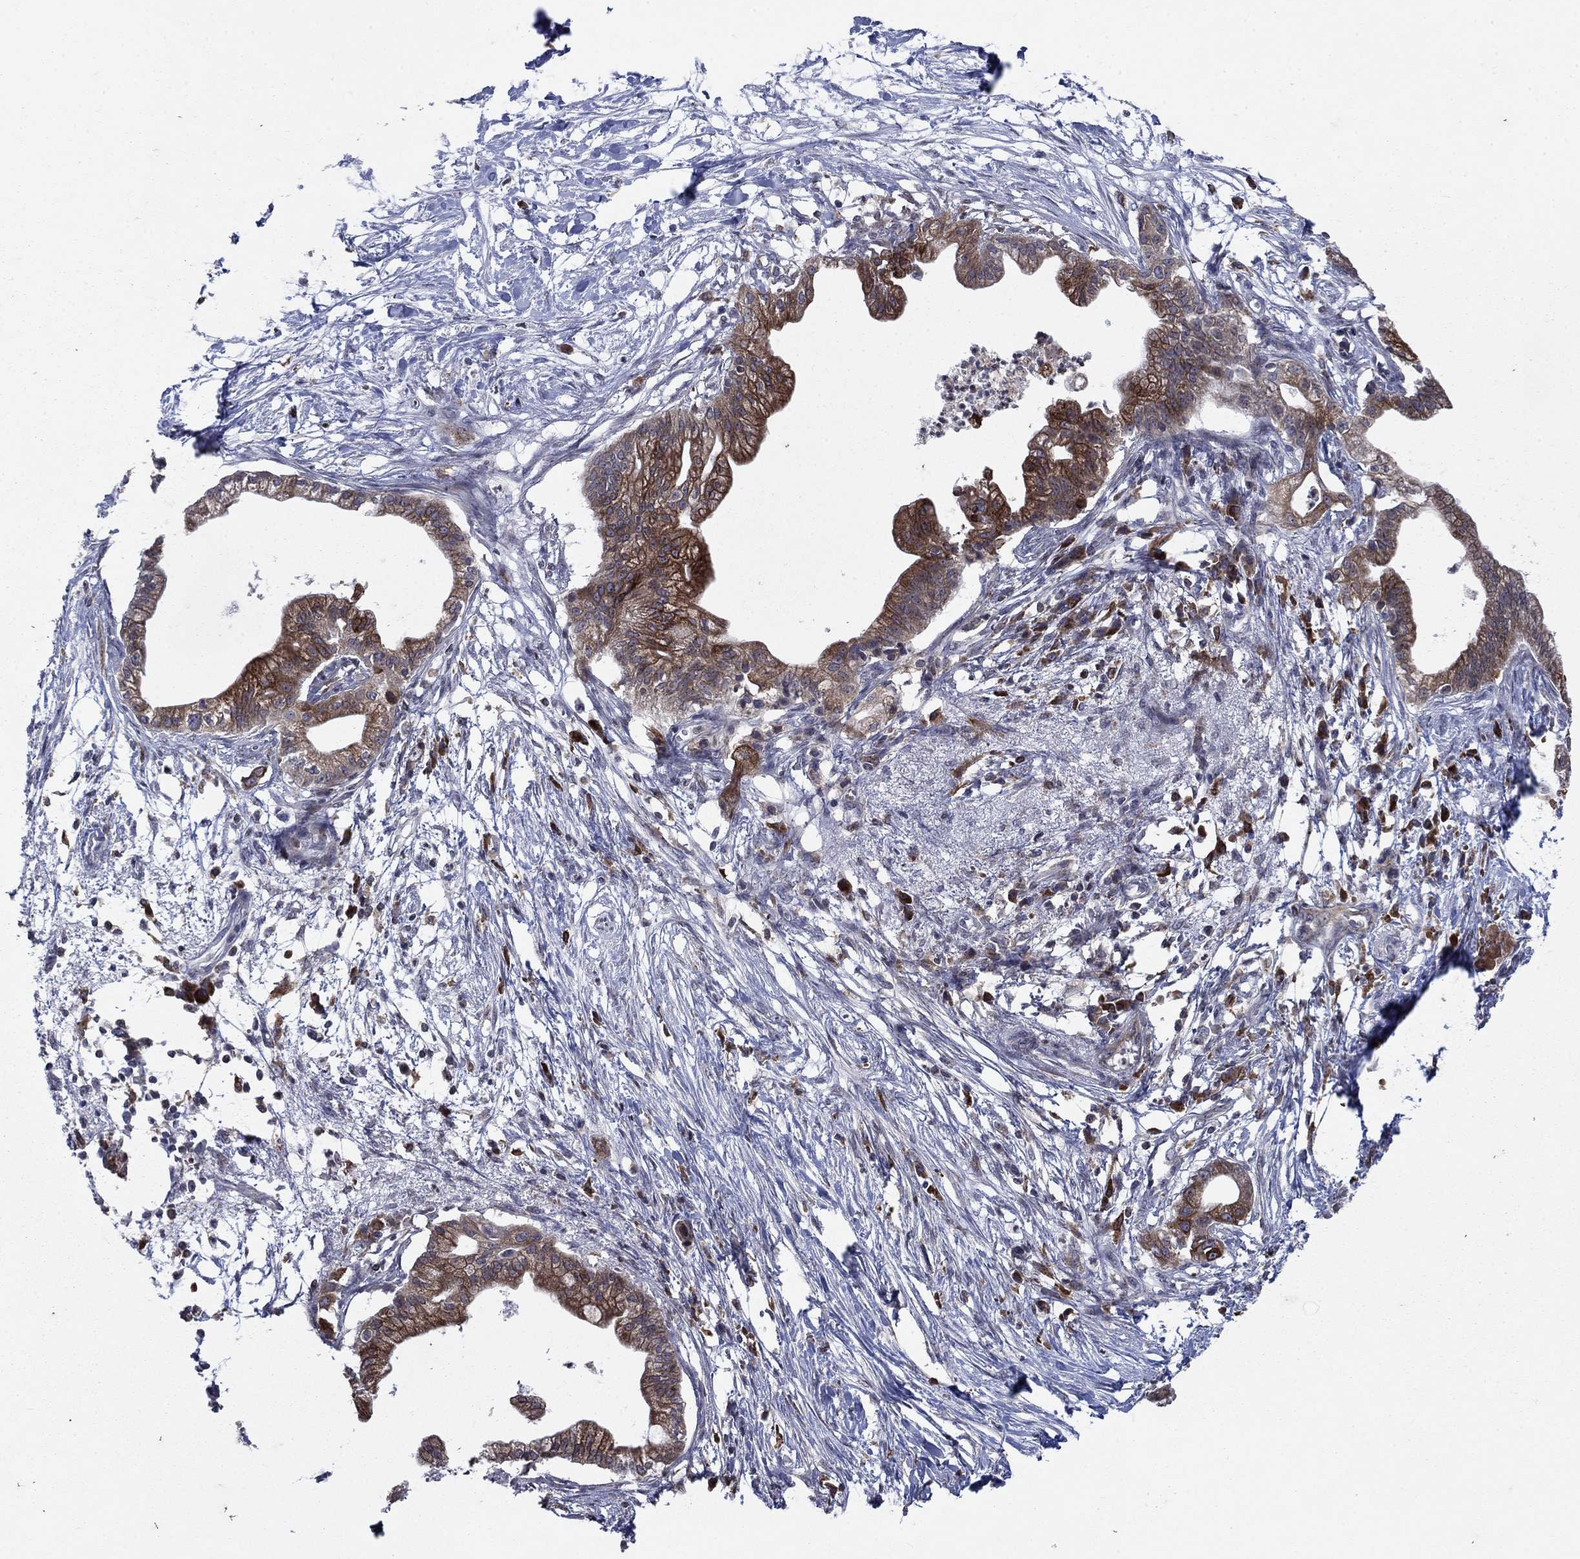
{"staining": {"intensity": "strong", "quantity": "25%-75%", "location": "cytoplasmic/membranous"}, "tissue": "pancreatic cancer", "cell_type": "Tumor cells", "image_type": "cancer", "snomed": [{"axis": "morphology", "description": "Normal tissue, NOS"}, {"axis": "morphology", "description": "Adenocarcinoma, NOS"}, {"axis": "topography", "description": "Pancreas"}], "caption": "Immunohistochemical staining of pancreatic adenocarcinoma demonstrates strong cytoplasmic/membranous protein staining in approximately 25%-75% of tumor cells.", "gene": "DHRS7", "patient": {"sex": "female", "age": 58}}